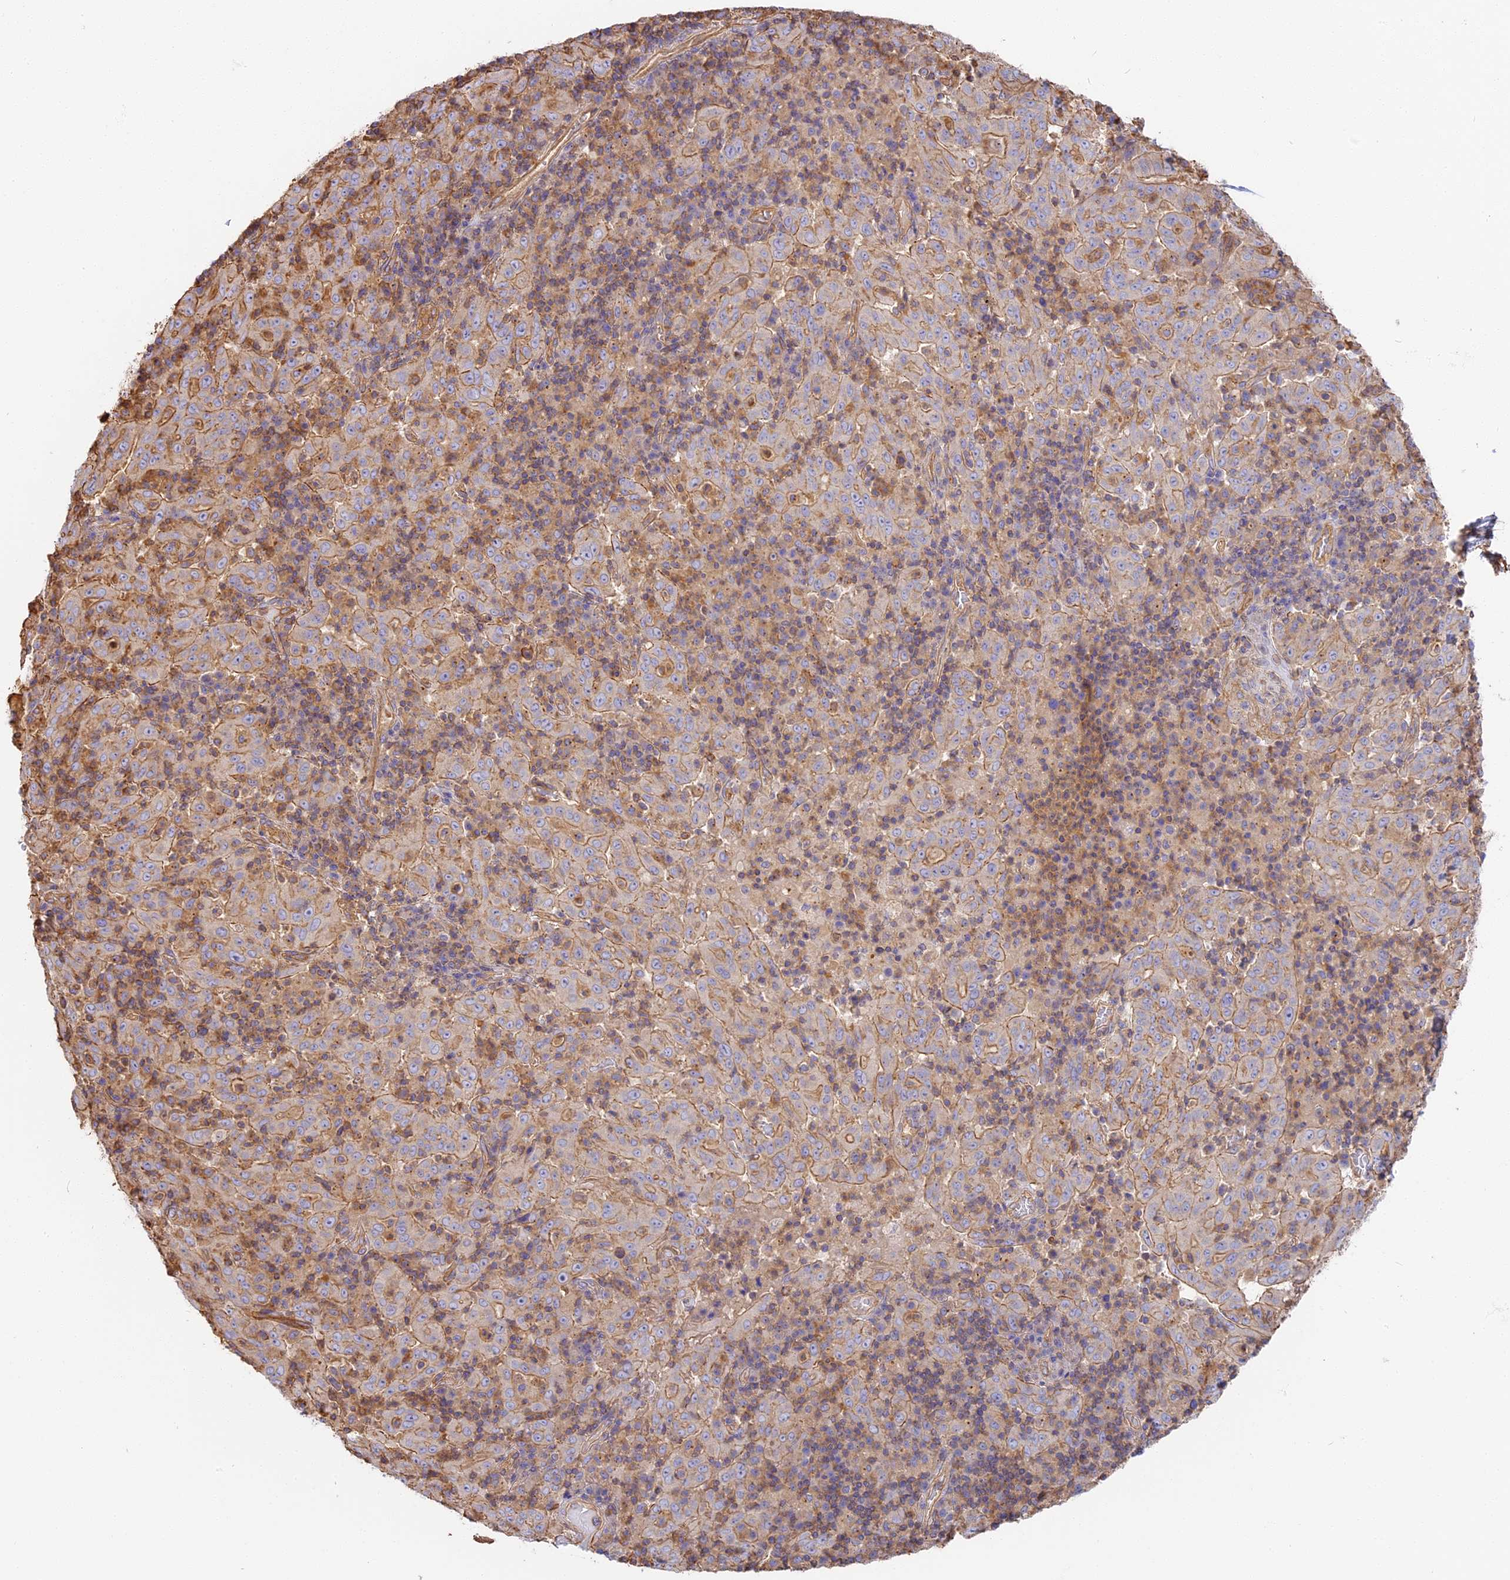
{"staining": {"intensity": "moderate", "quantity": "25%-75%", "location": "cytoplasmic/membranous"}, "tissue": "pancreatic cancer", "cell_type": "Tumor cells", "image_type": "cancer", "snomed": [{"axis": "morphology", "description": "Adenocarcinoma, NOS"}, {"axis": "topography", "description": "Pancreas"}], "caption": "Immunohistochemical staining of human pancreatic cancer (adenocarcinoma) demonstrates medium levels of moderate cytoplasmic/membranous protein staining in approximately 25%-75% of tumor cells.", "gene": "VPS18", "patient": {"sex": "male", "age": 63}}